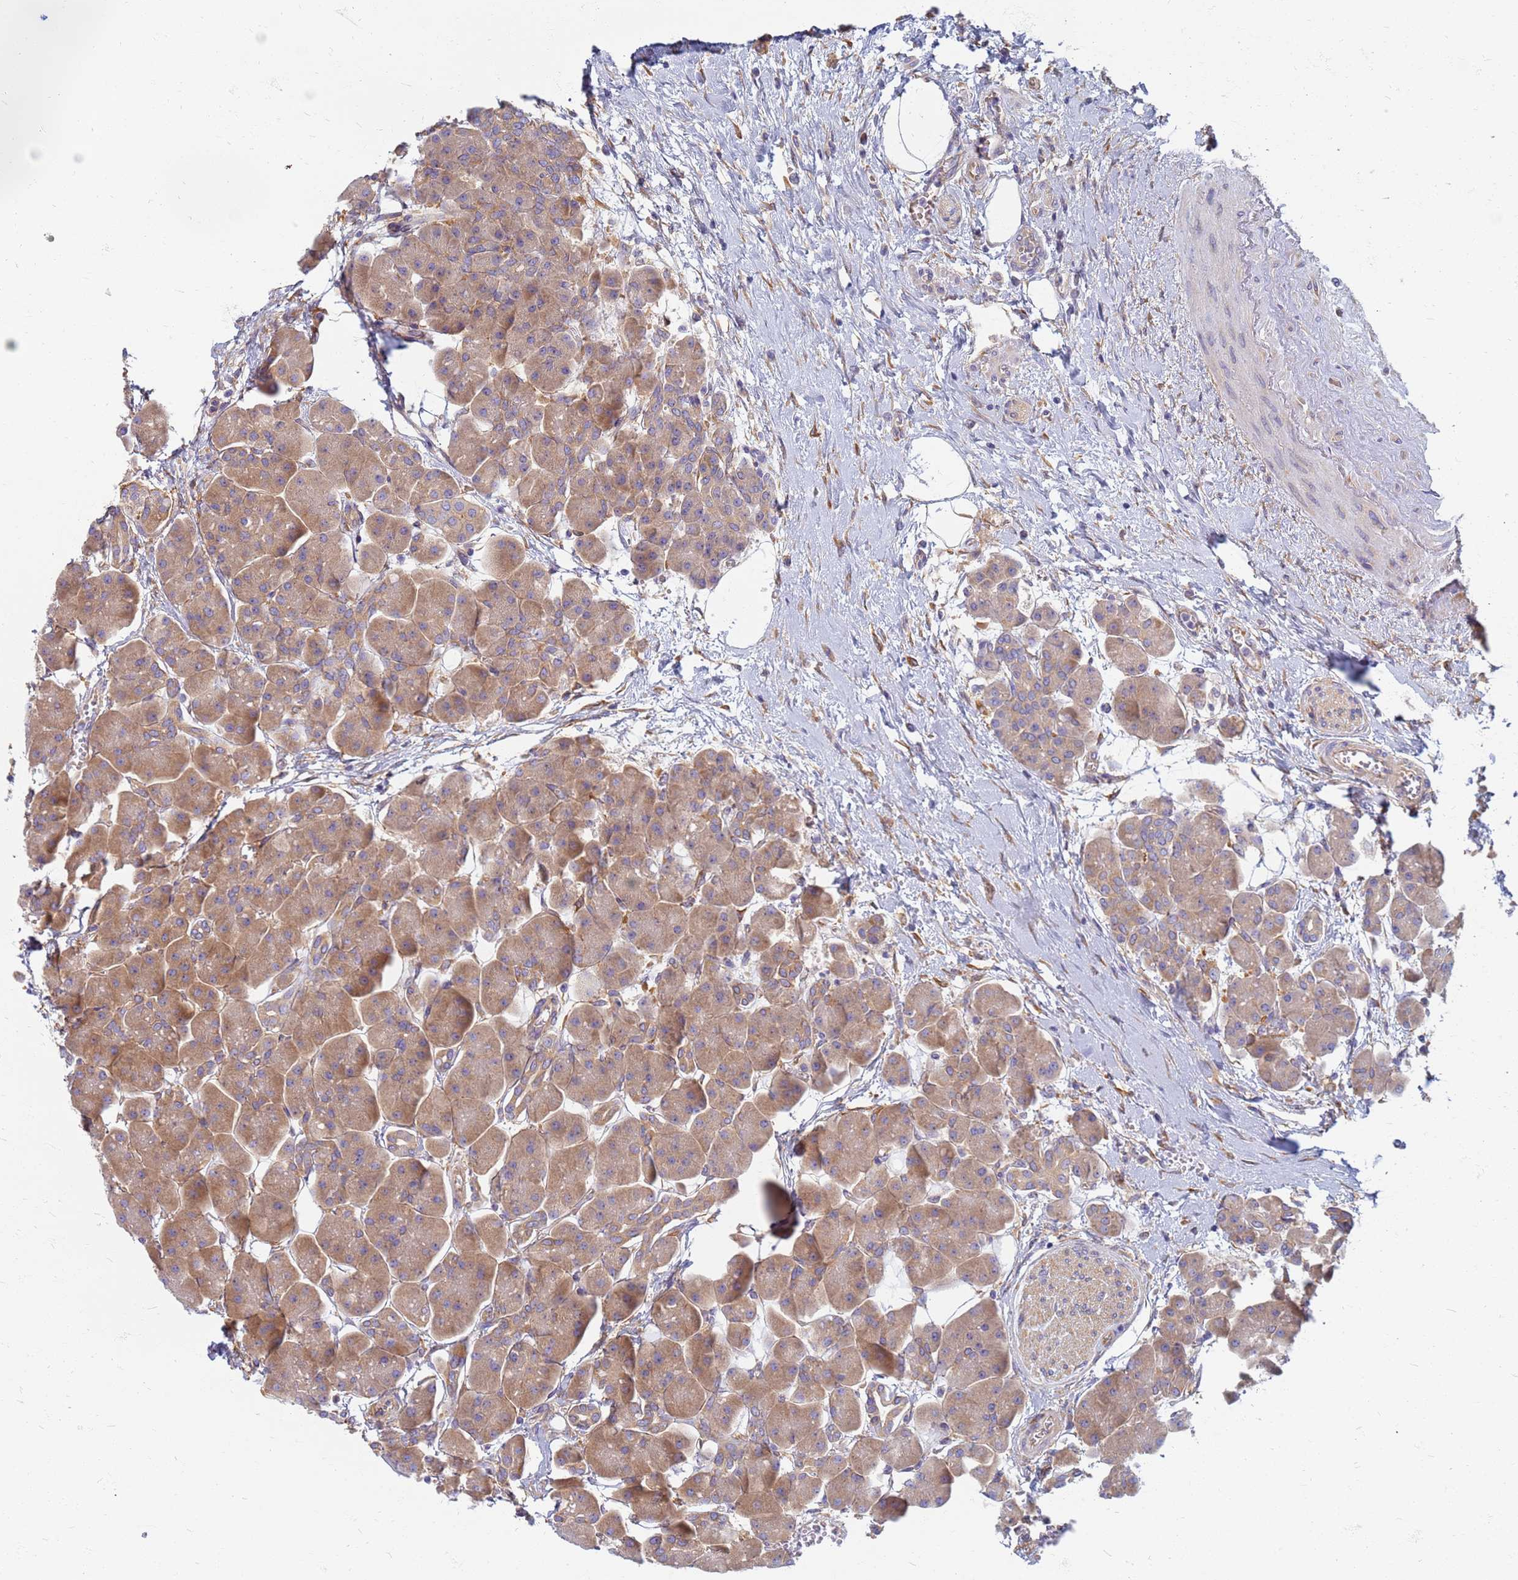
{"staining": {"intensity": "moderate", "quantity": ">75%", "location": "cytoplasmic/membranous"}, "tissue": "pancreas", "cell_type": "Exocrine glandular cells", "image_type": "normal", "snomed": [{"axis": "morphology", "description": "Normal tissue, NOS"}, {"axis": "topography", "description": "Pancreas"}], "caption": "A histopathology image showing moderate cytoplasmic/membranous expression in about >75% of exocrine glandular cells in normal pancreas, as visualized by brown immunohistochemical staining.", "gene": "EEA1", "patient": {"sex": "male", "age": 66}}